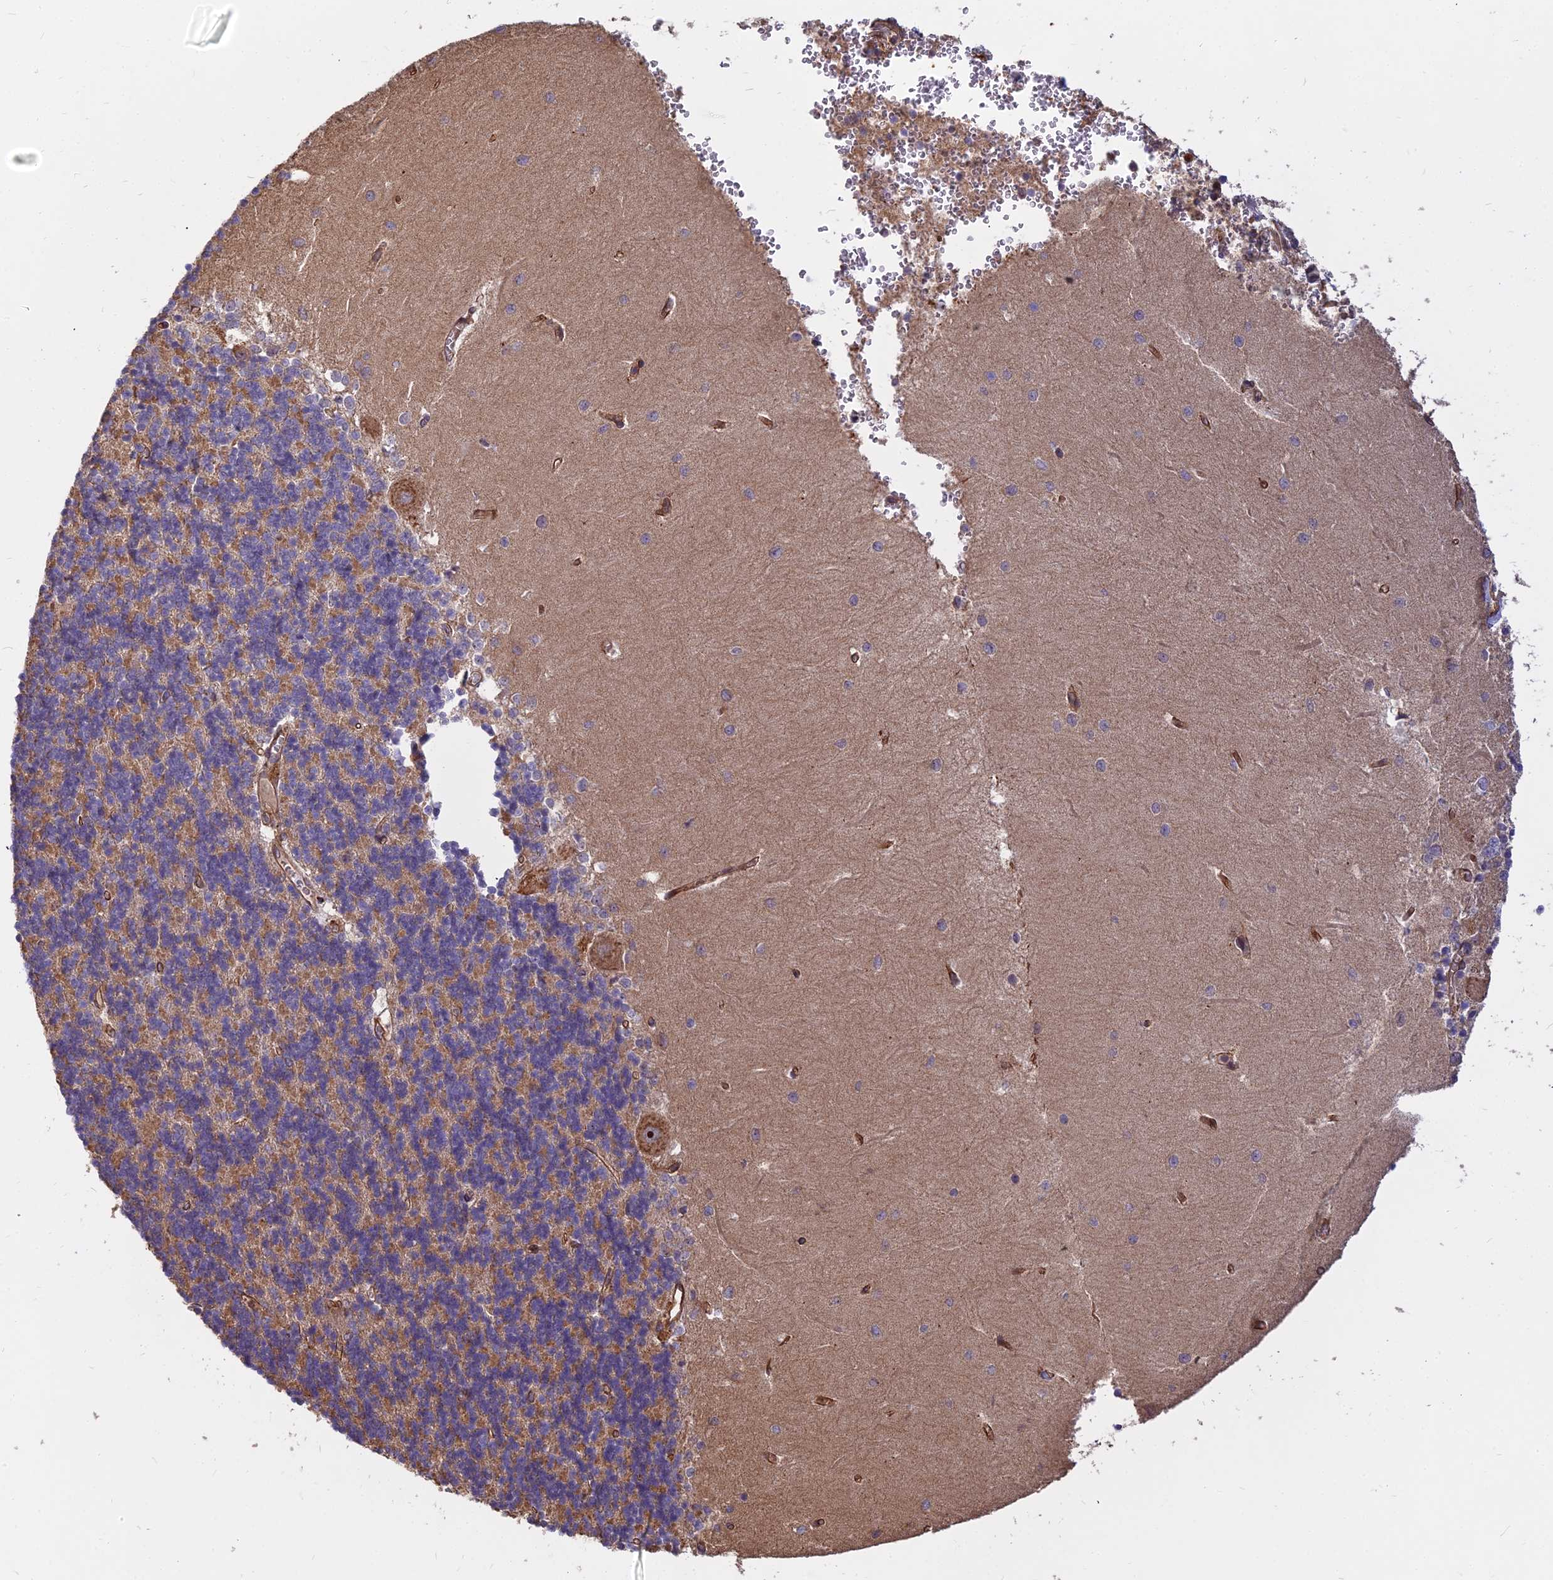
{"staining": {"intensity": "moderate", "quantity": "25%-75%", "location": "cytoplasmic/membranous"}, "tissue": "cerebellum", "cell_type": "Cells in granular layer", "image_type": "normal", "snomed": [{"axis": "morphology", "description": "Normal tissue, NOS"}, {"axis": "topography", "description": "Cerebellum"}], "caption": "A brown stain shows moderate cytoplasmic/membranous staining of a protein in cells in granular layer of normal human cerebellum.", "gene": "TCEA3", "patient": {"sex": "male", "age": 37}}